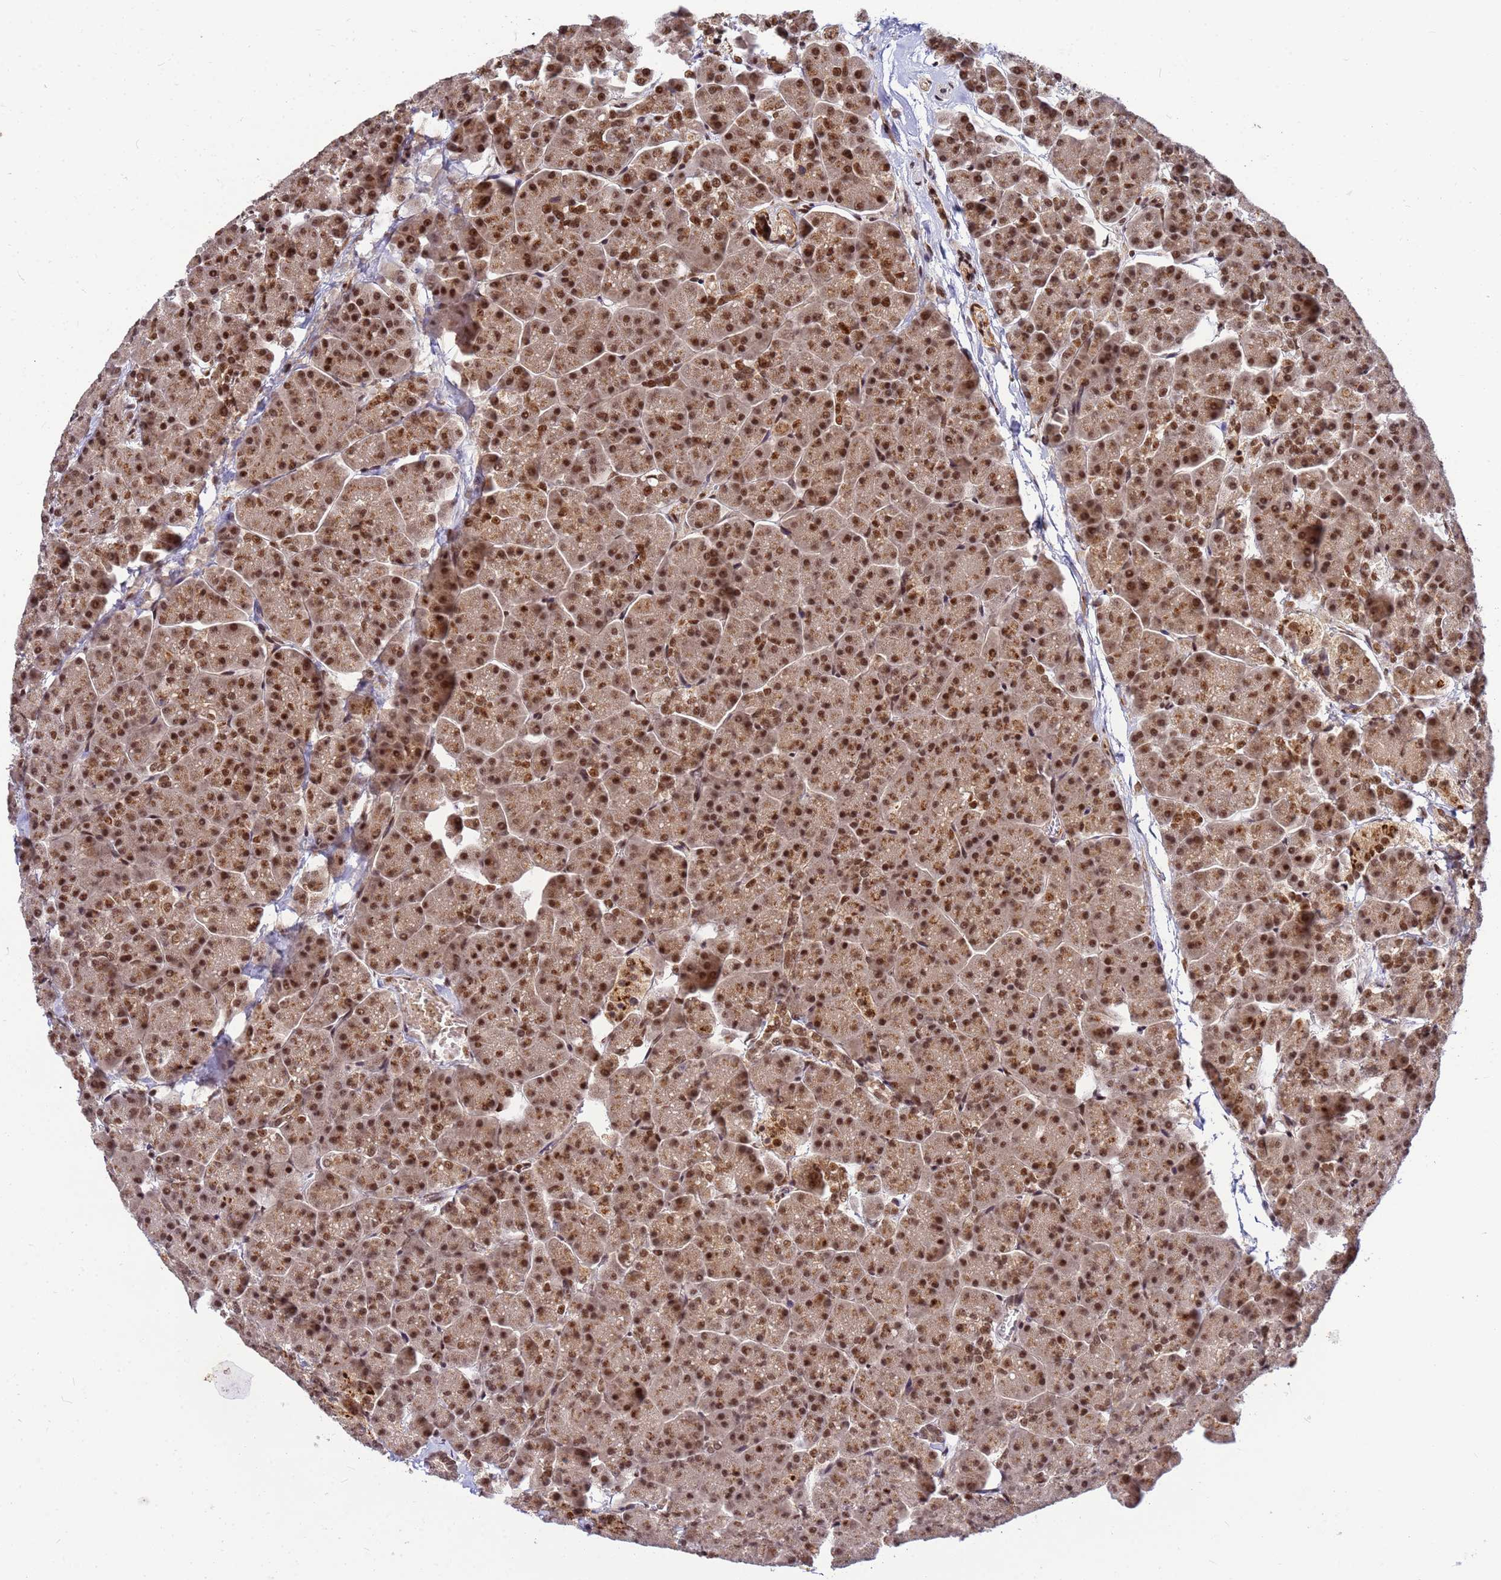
{"staining": {"intensity": "strong", "quantity": ">75%", "location": "cytoplasmic/membranous,nuclear"}, "tissue": "pancreas", "cell_type": "Exocrine glandular cells", "image_type": "normal", "snomed": [{"axis": "morphology", "description": "Normal tissue, NOS"}, {"axis": "topography", "description": "Pancreas"}, {"axis": "topography", "description": "Peripheral nerve tissue"}], "caption": "Strong cytoplasmic/membranous,nuclear positivity is seen in approximately >75% of exocrine glandular cells in normal pancreas.", "gene": "NCBP2", "patient": {"sex": "male", "age": 54}}